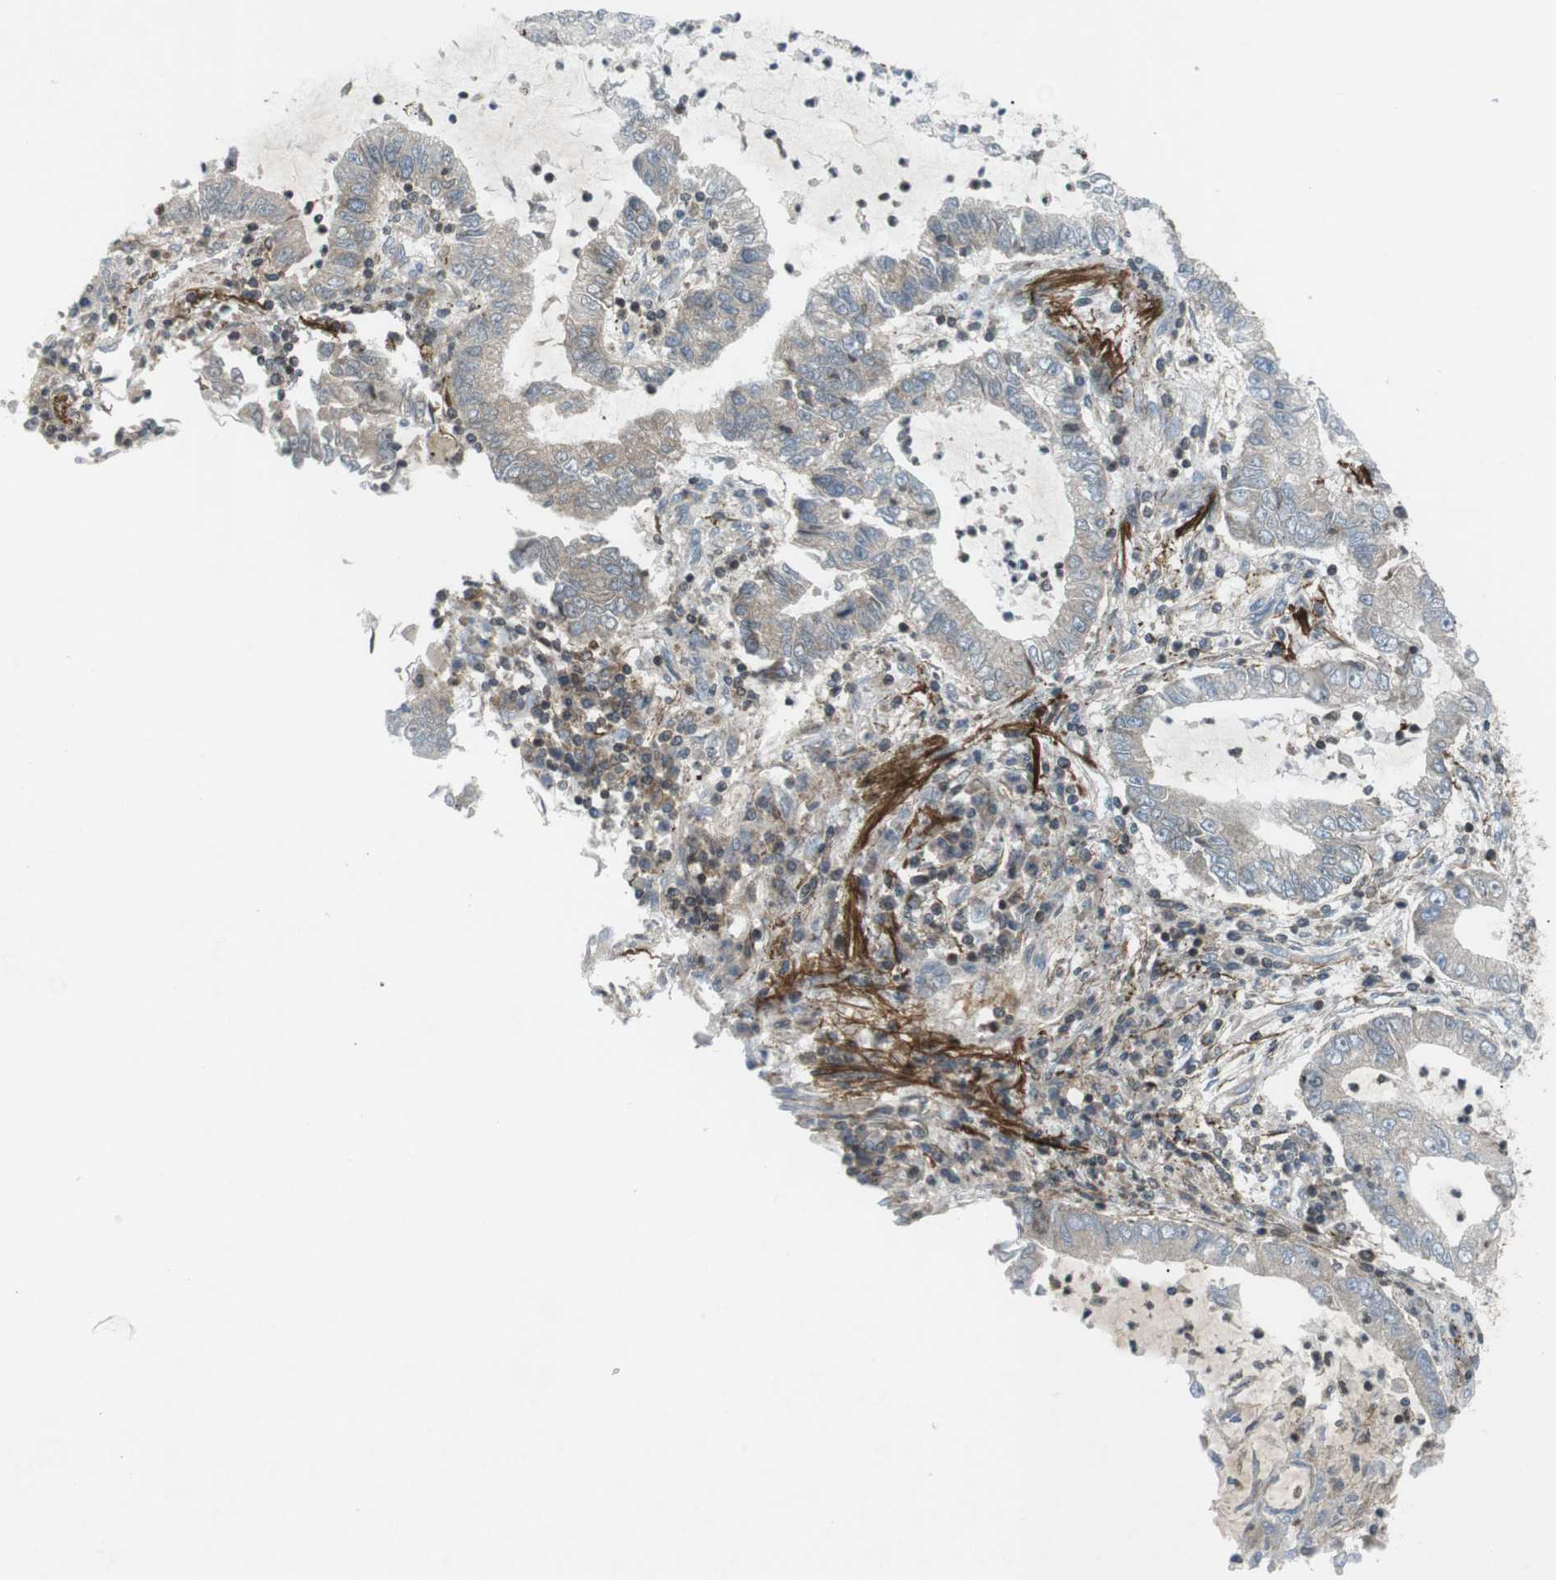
{"staining": {"intensity": "negative", "quantity": "none", "location": "none"}, "tissue": "lung cancer", "cell_type": "Tumor cells", "image_type": "cancer", "snomed": [{"axis": "morphology", "description": "Adenocarcinoma, NOS"}, {"axis": "topography", "description": "Lung"}], "caption": "Immunohistochemical staining of lung cancer exhibits no significant expression in tumor cells.", "gene": "FLII", "patient": {"sex": "female", "age": 51}}